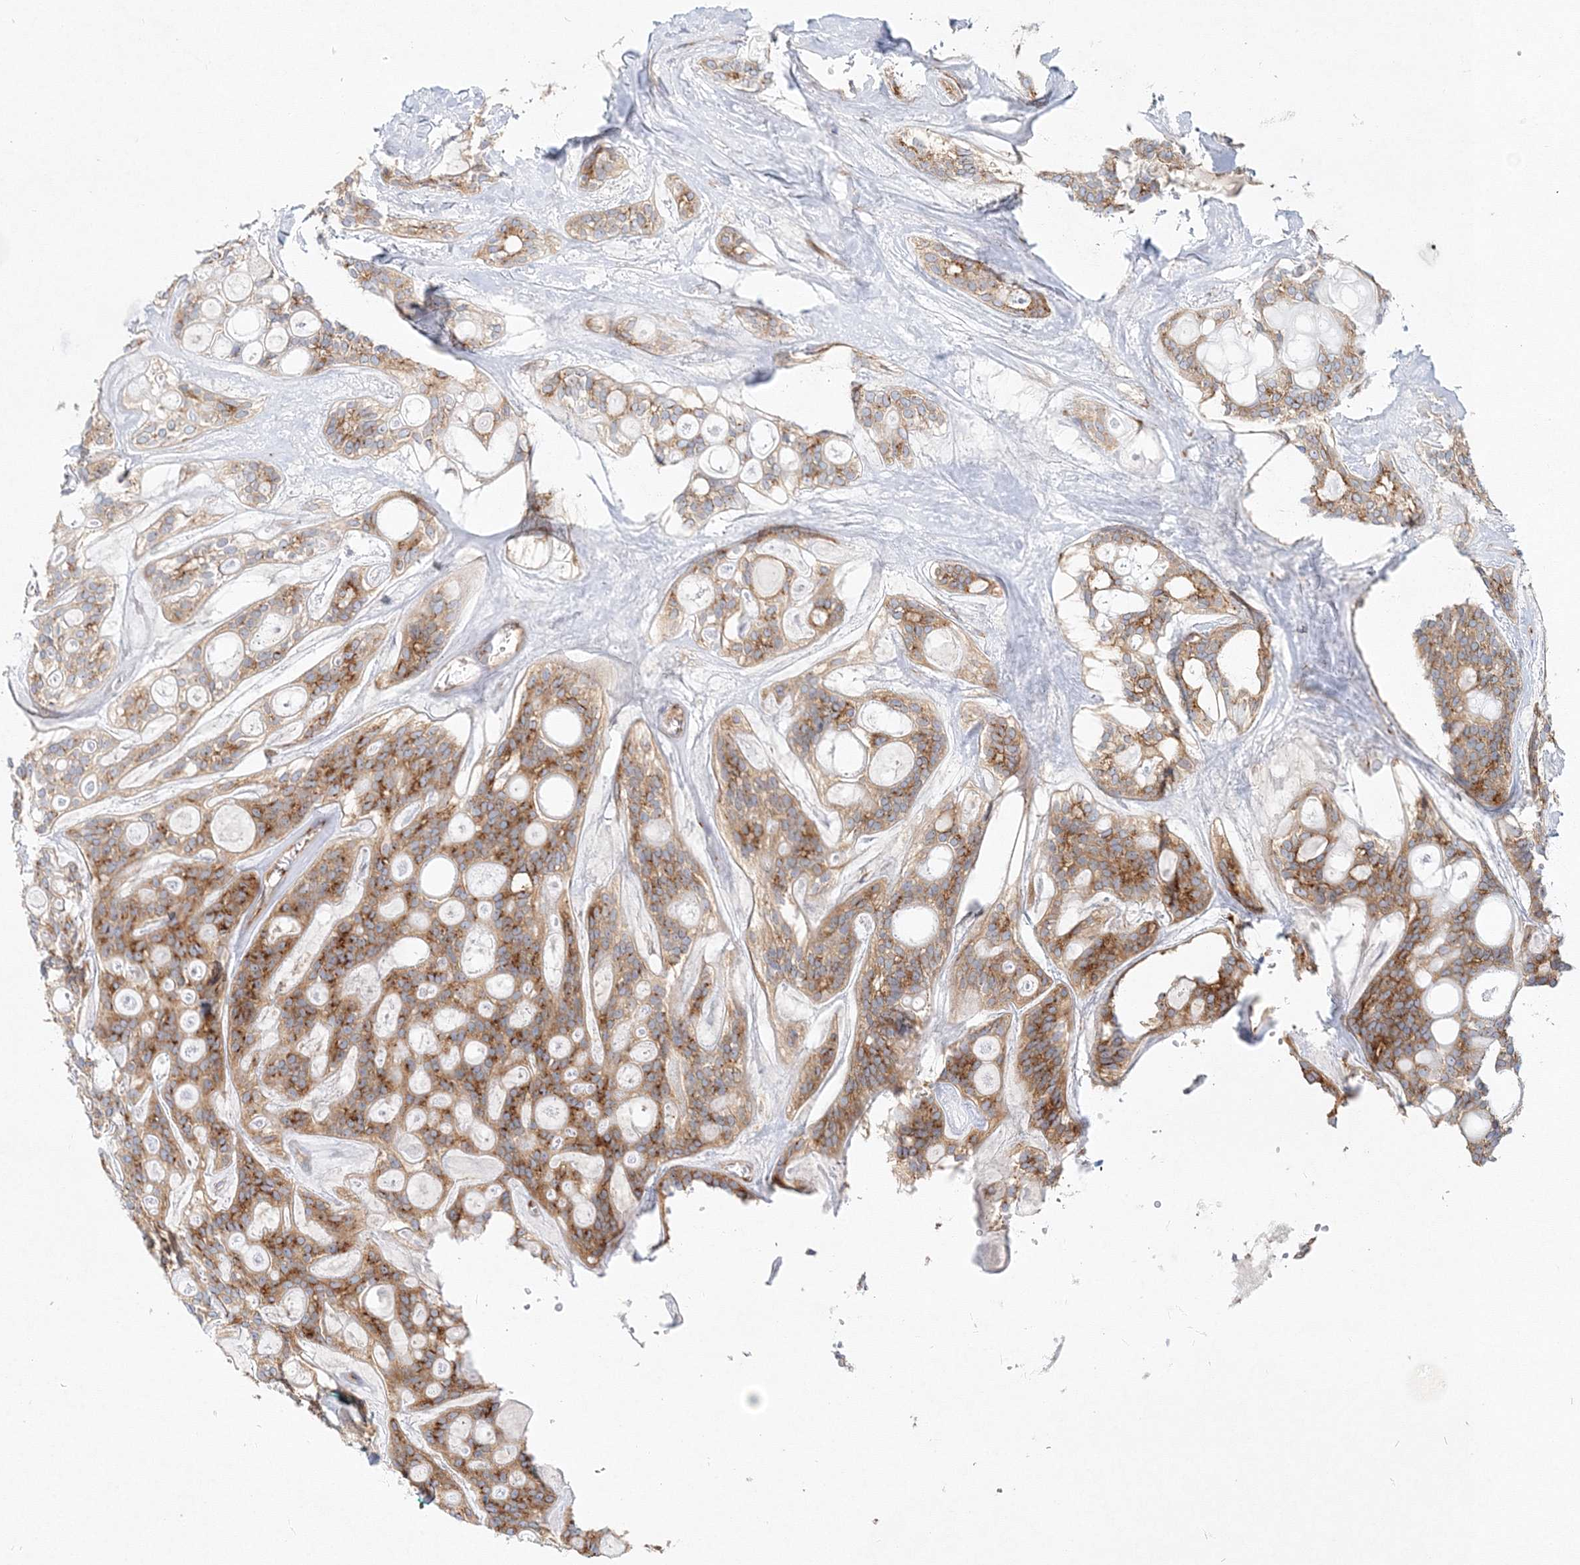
{"staining": {"intensity": "moderate", "quantity": ">75%", "location": "cytoplasmic/membranous"}, "tissue": "head and neck cancer", "cell_type": "Tumor cells", "image_type": "cancer", "snomed": [{"axis": "morphology", "description": "Adenocarcinoma, NOS"}, {"axis": "topography", "description": "Head-Neck"}], "caption": "Immunohistochemistry (IHC) of human head and neck cancer (adenocarcinoma) exhibits medium levels of moderate cytoplasmic/membranous positivity in about >75% of tumor cells.", "gene": "SEC23IP", "patient": {"sex": "male", "age": 66}}